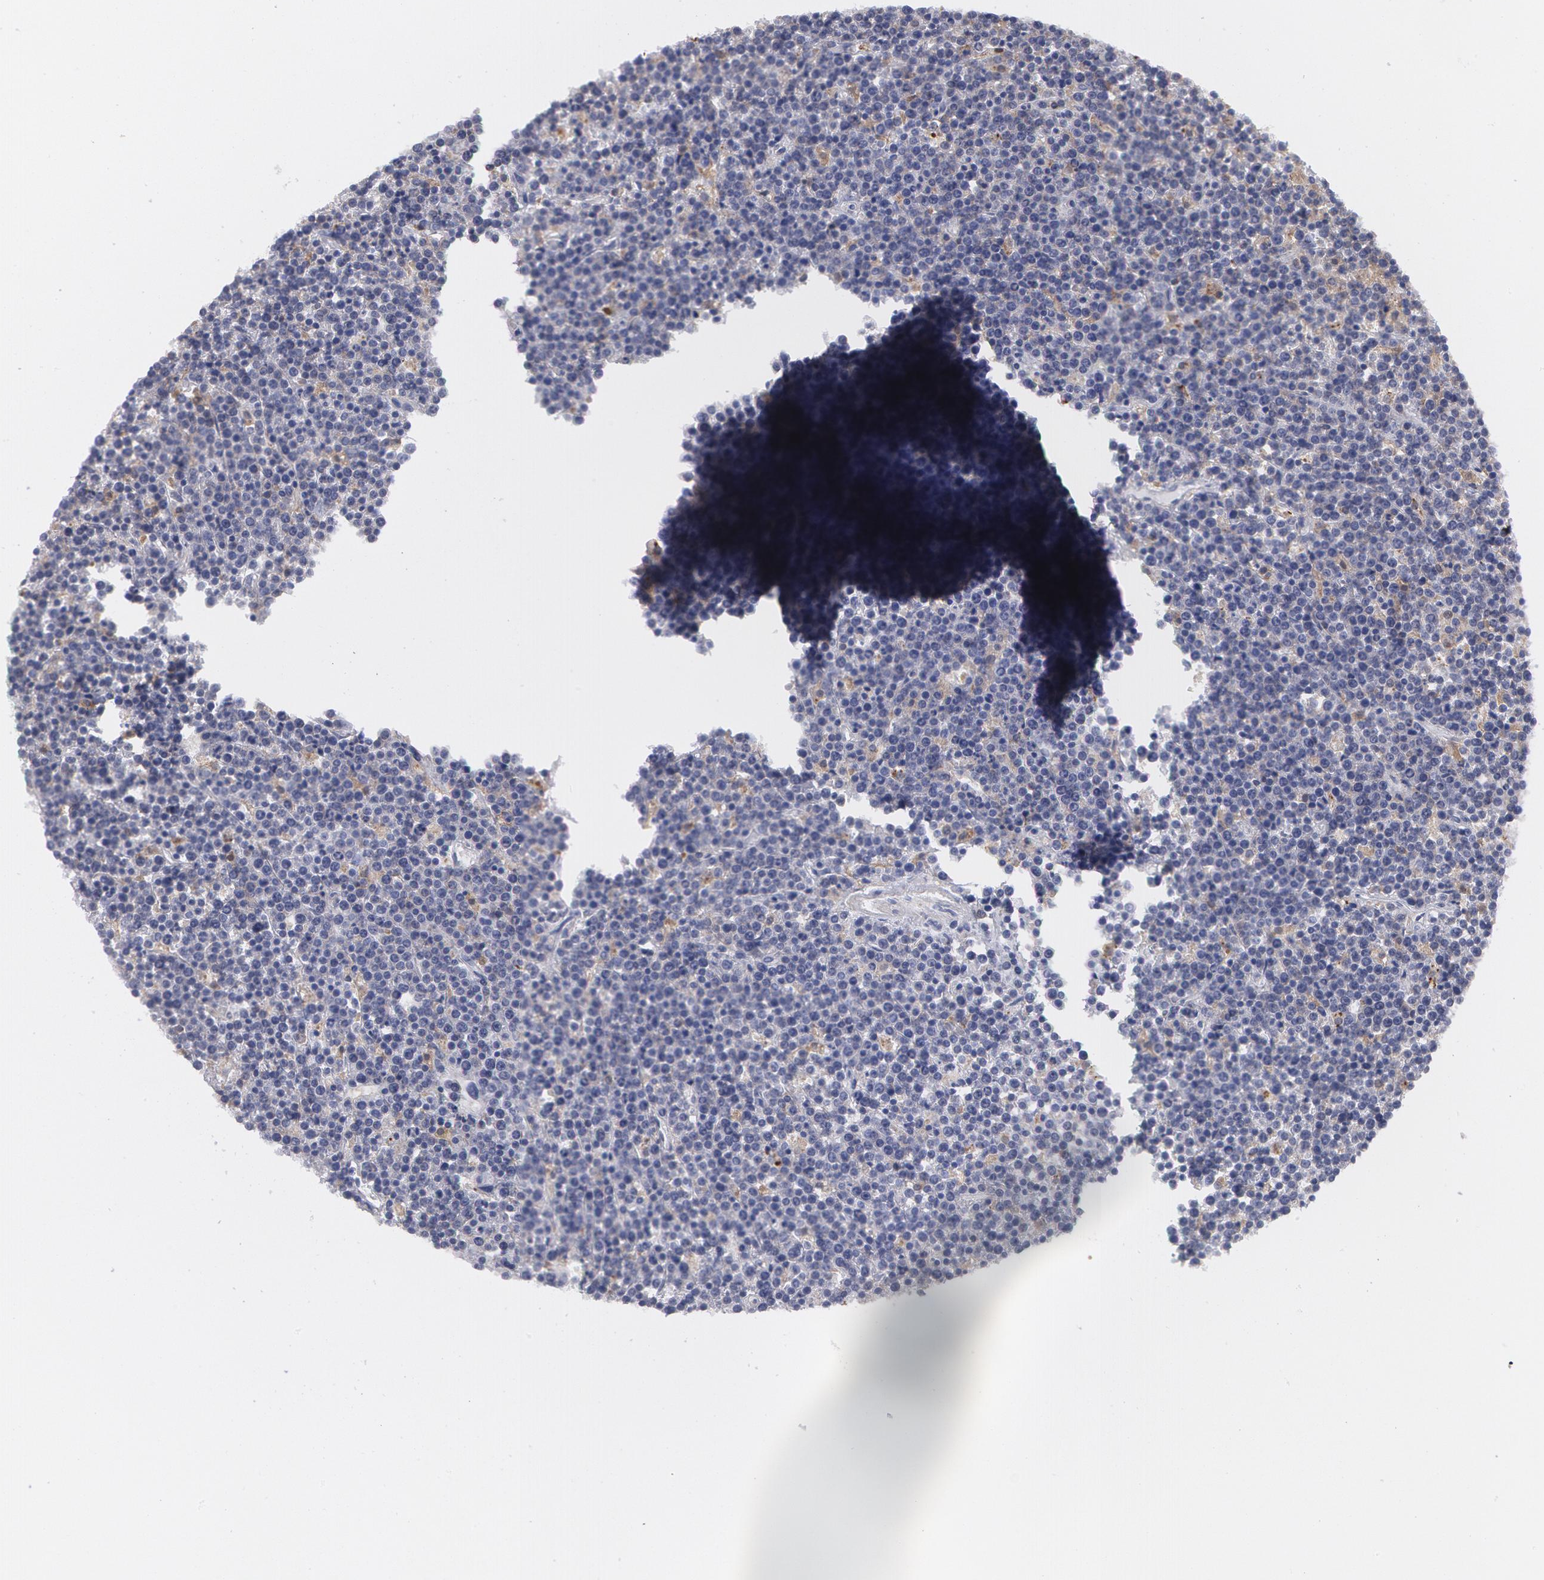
{"staining": {"intensity": "negative", "quantity": "none", "location": "none"}, "tissue": "lymphoma", "cell_type": "Tumor cells", "image_type": "cancer", "snomed": [{"axis": "morphology", "description": "Malignant lymphoma, non-Hodgkin's type, High grade"}, {"axis": "topography", "description": "Ovary"}], "caption": "Photomicrograph shows no protein expression in tumor cells of malignant lymphoma, non-Hodgkin's type (high-grade) tissue.", "gene": "SYK", "patient": {"sex": "female", "age": 56}}